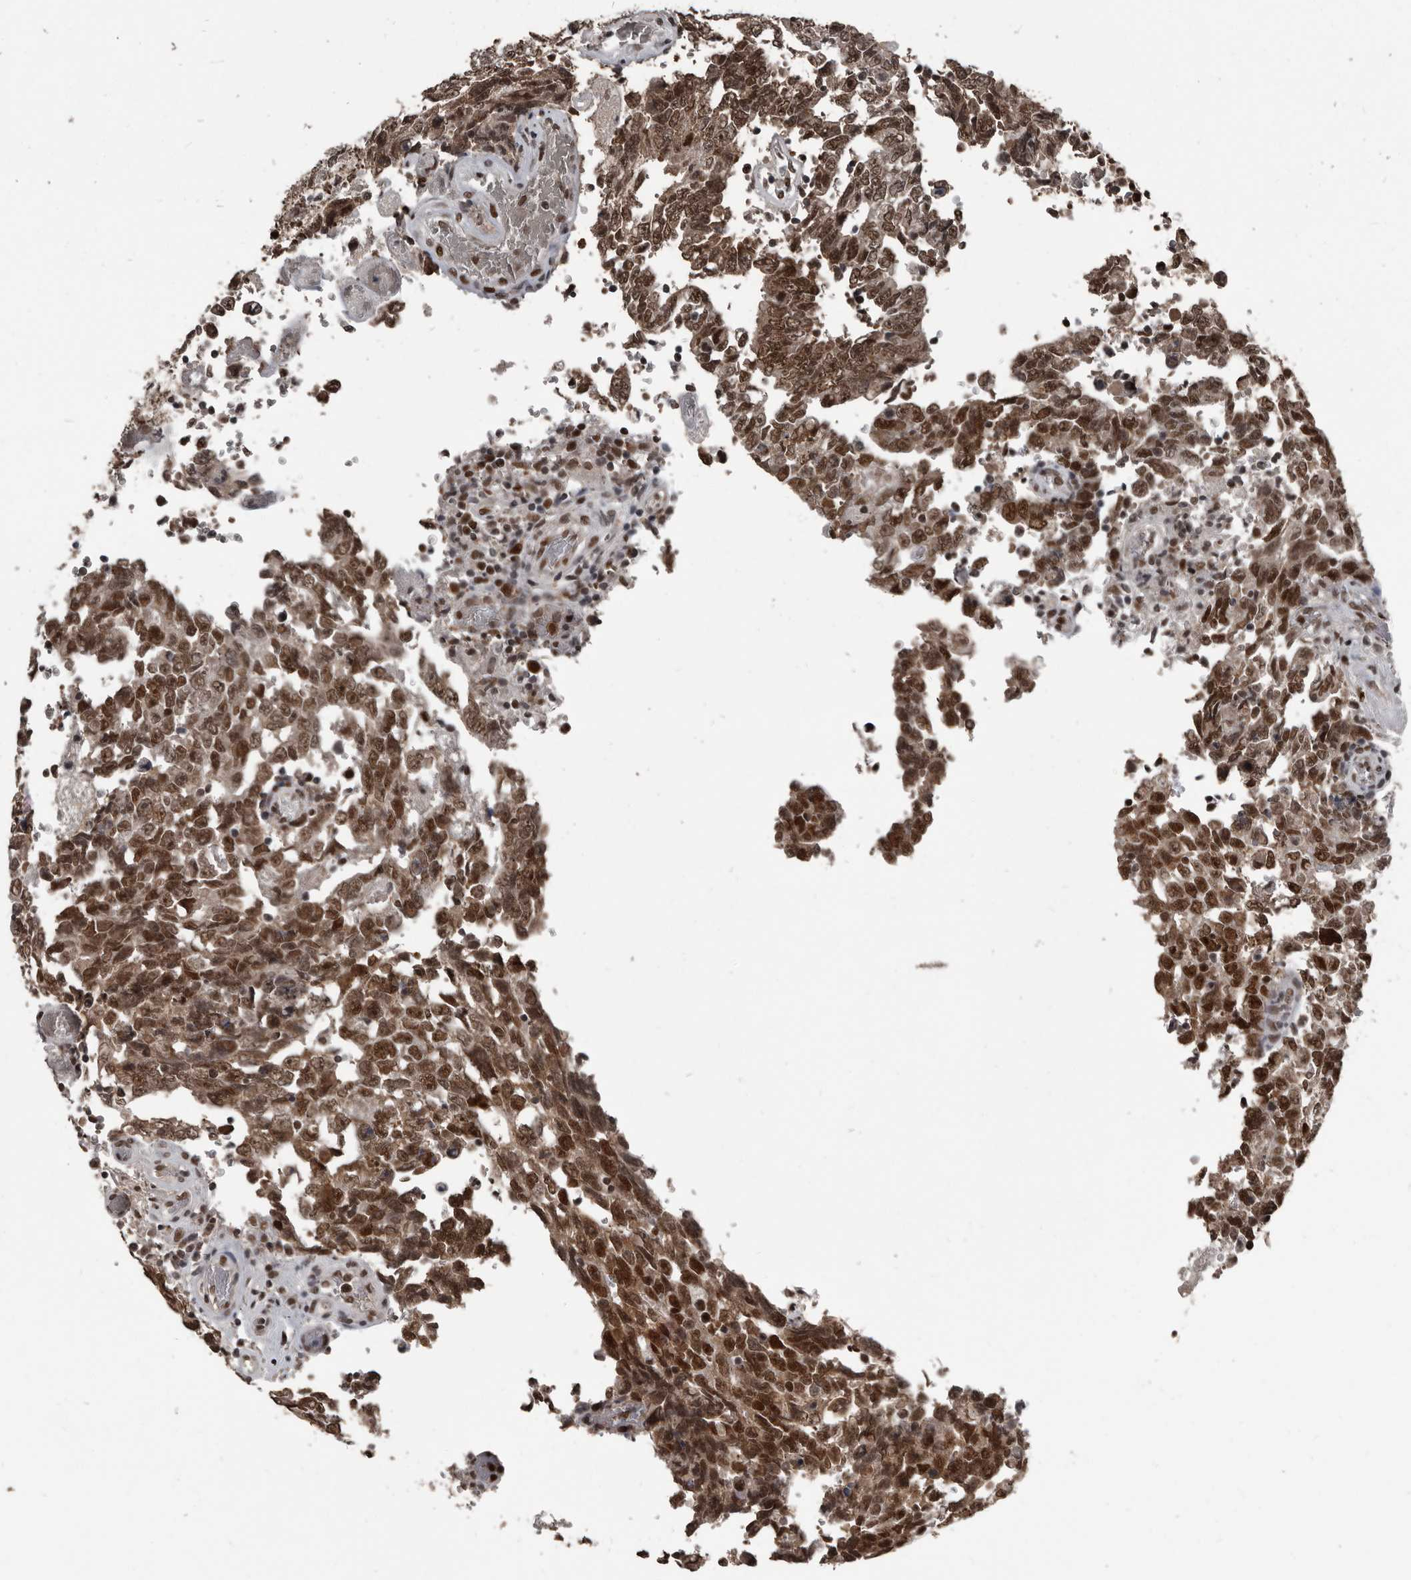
{"staining": {"intensity": "moderate", "quantity": ">75%", "location": "nuclear"}, "tissue": "testis cancer", "cell_type": "Tumor cells", "image_type": "cancer", "snomed": [{"axis": "morphology", "description": "Carcinoma, Embryonal, NOS"}, {"axis": "topography", "description": "Testis"}], "caption": "High-power microscopy captured an immunohistochemistry (IHC) photomicrograph of testis embryonal carcinoma, revealing moderate nuclear expression in about >75% of tumor cells.", "gene": "CHD1L", "patient": {"sex": "male", "age": 26}}